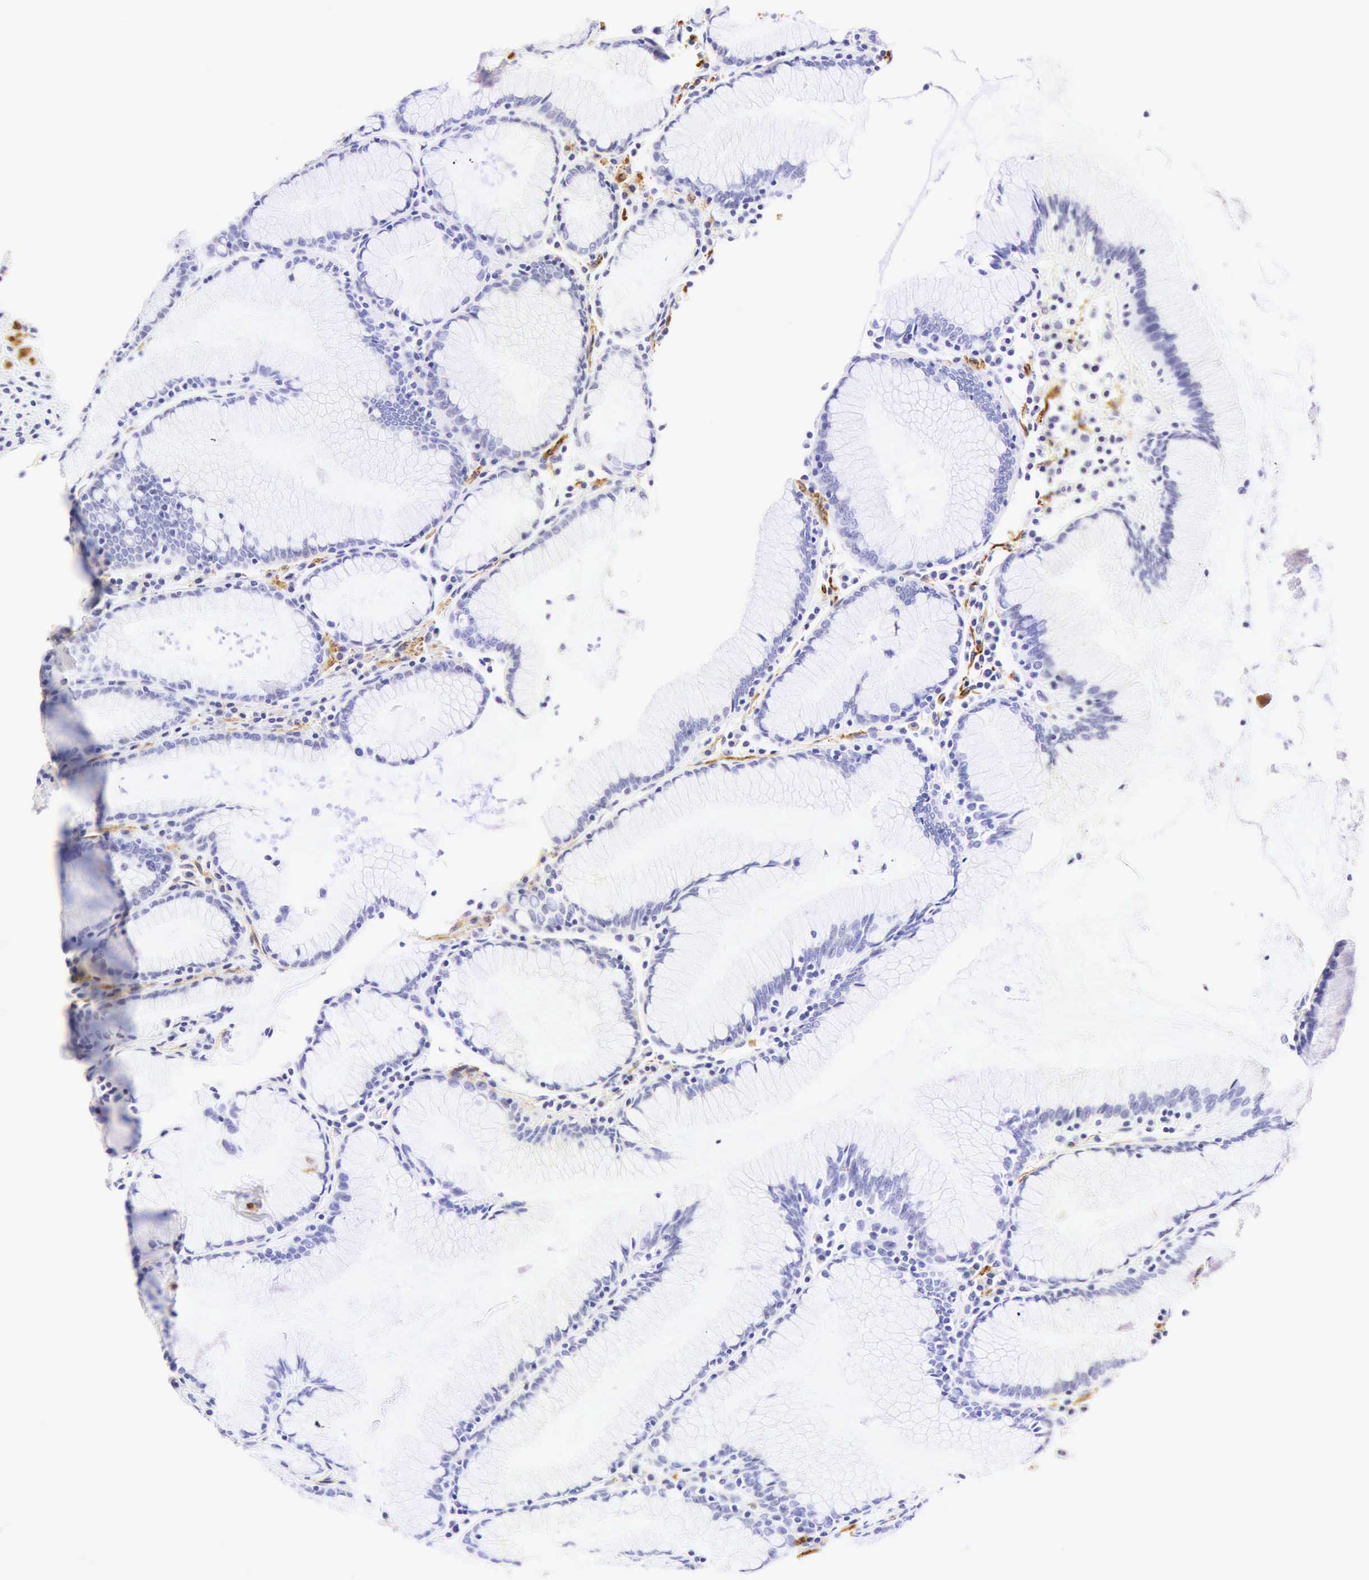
{"staining": {"intensity": "negative", "quantity": "none", "location": "none"}, "tissue": "stomach", "cell_type": "Glandular cells", "image_type": "normal", "snomed": [{"axis": "morphology", "description": "Normal tissue, NOS"}, {"axis": "topography", "description": "Stomach, lower"}], "caption": "IHC of unremarkable stomach displays no positivity in glandular cells.", "gene": "CALD1", "patient": {"sex": "female", "age": 43}}